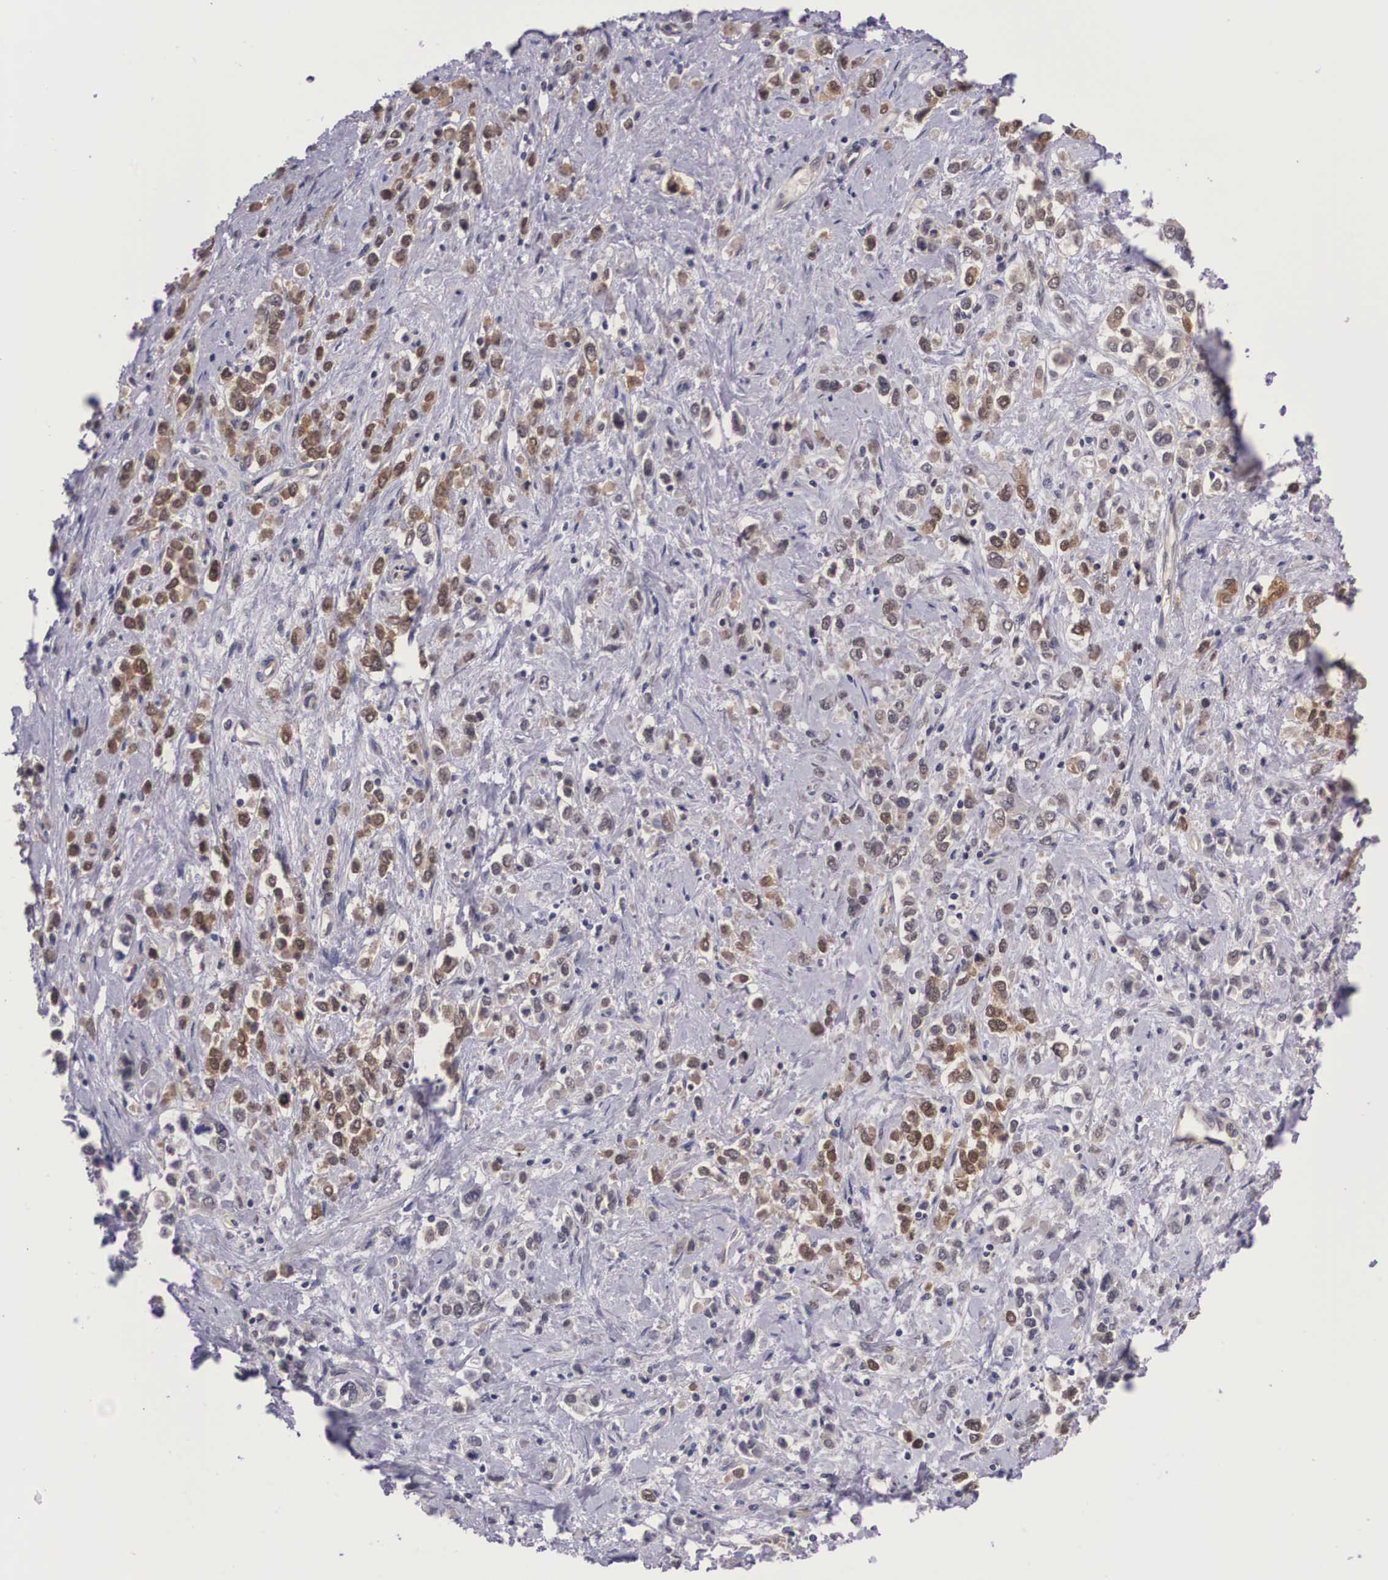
{"staining": {"intensity": "moderate", "quantity": "25%-75%", "location": "cytoplasmic/membranous"}, "tissue": "stomach cancer", "cell_type": "Tumor cells", "image_type": "cancer", "snomed": [{"axis": "morphology", "description": "Adenocarcinoma, NOS"}, {"axis": "topography", "description": "Stomach, upper"}], "caption": "Immunohistochemistry image of human stomach adenocarcinoma stained for a protein (brown), which reveals medium levels of moderate cytoplasmic/membranous expression in about 25%-75% of tumor cells.", "gene": "IGBP1", "patient": {"sex": "male", "age": 76}}